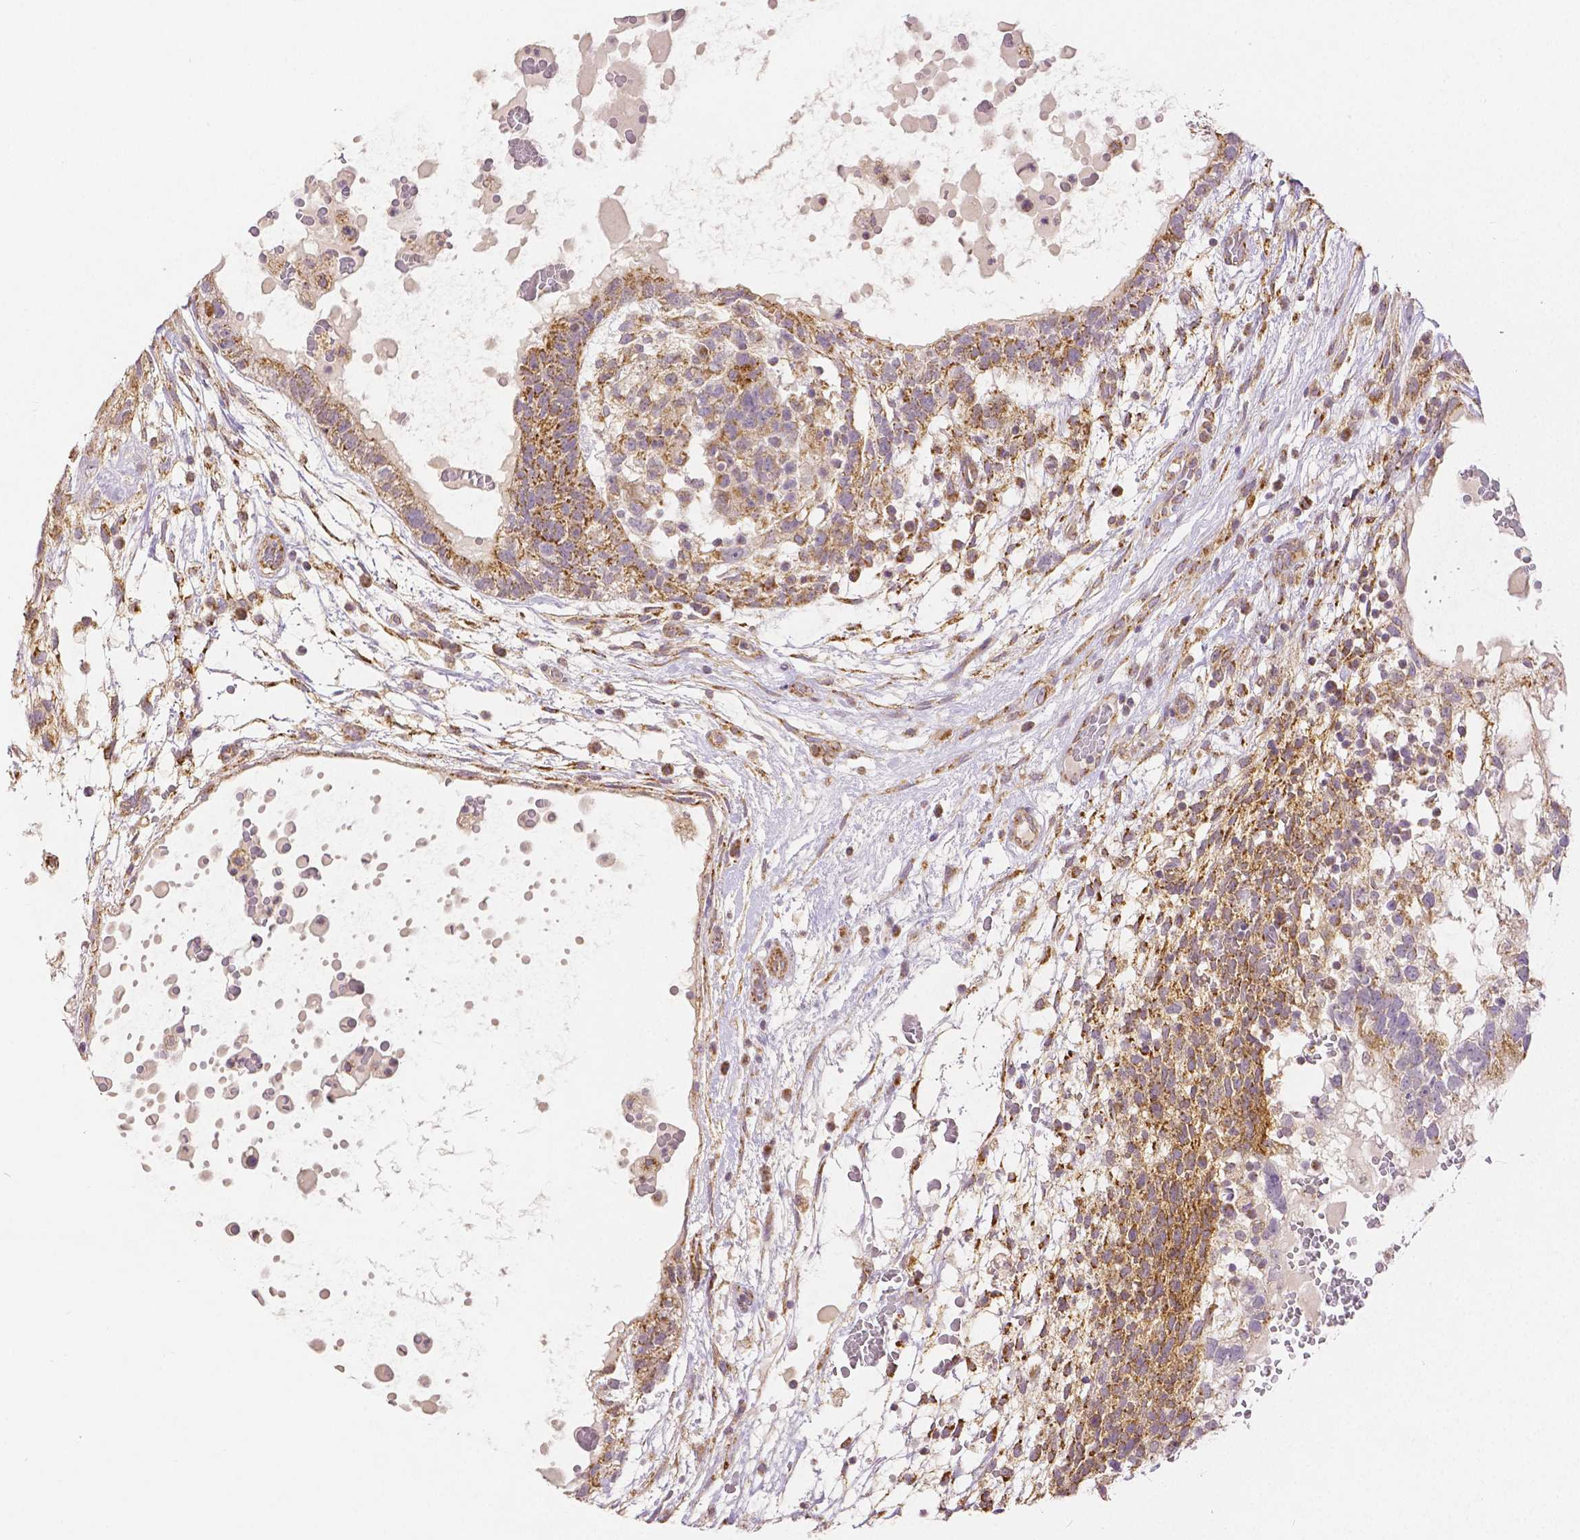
{"staining": {"intensity": "strong", "quantity": "25%-75%", "location": "cytoplasmic/membranous"}, "tissue": "testis cancer", "cell_type": "Tumor cells", "image_type": "cancer", "snomed": [{"axis": "morphology", "description": "Normal tissue, NOS"}, {"axis": "morphology", "description": "Carcinoma, Embryonal, NOS"}, {"axis": "topography", "description": "Testis"}], "caption": "IHC image of human testis cancer stained for a protein (brown), which demonstrates high levels of strong cytoplasmic/membranous expression in about 25%-75% of tumor cells.", "gene": "RHOT1", "patient": {"sex": "male", "age": 32}}